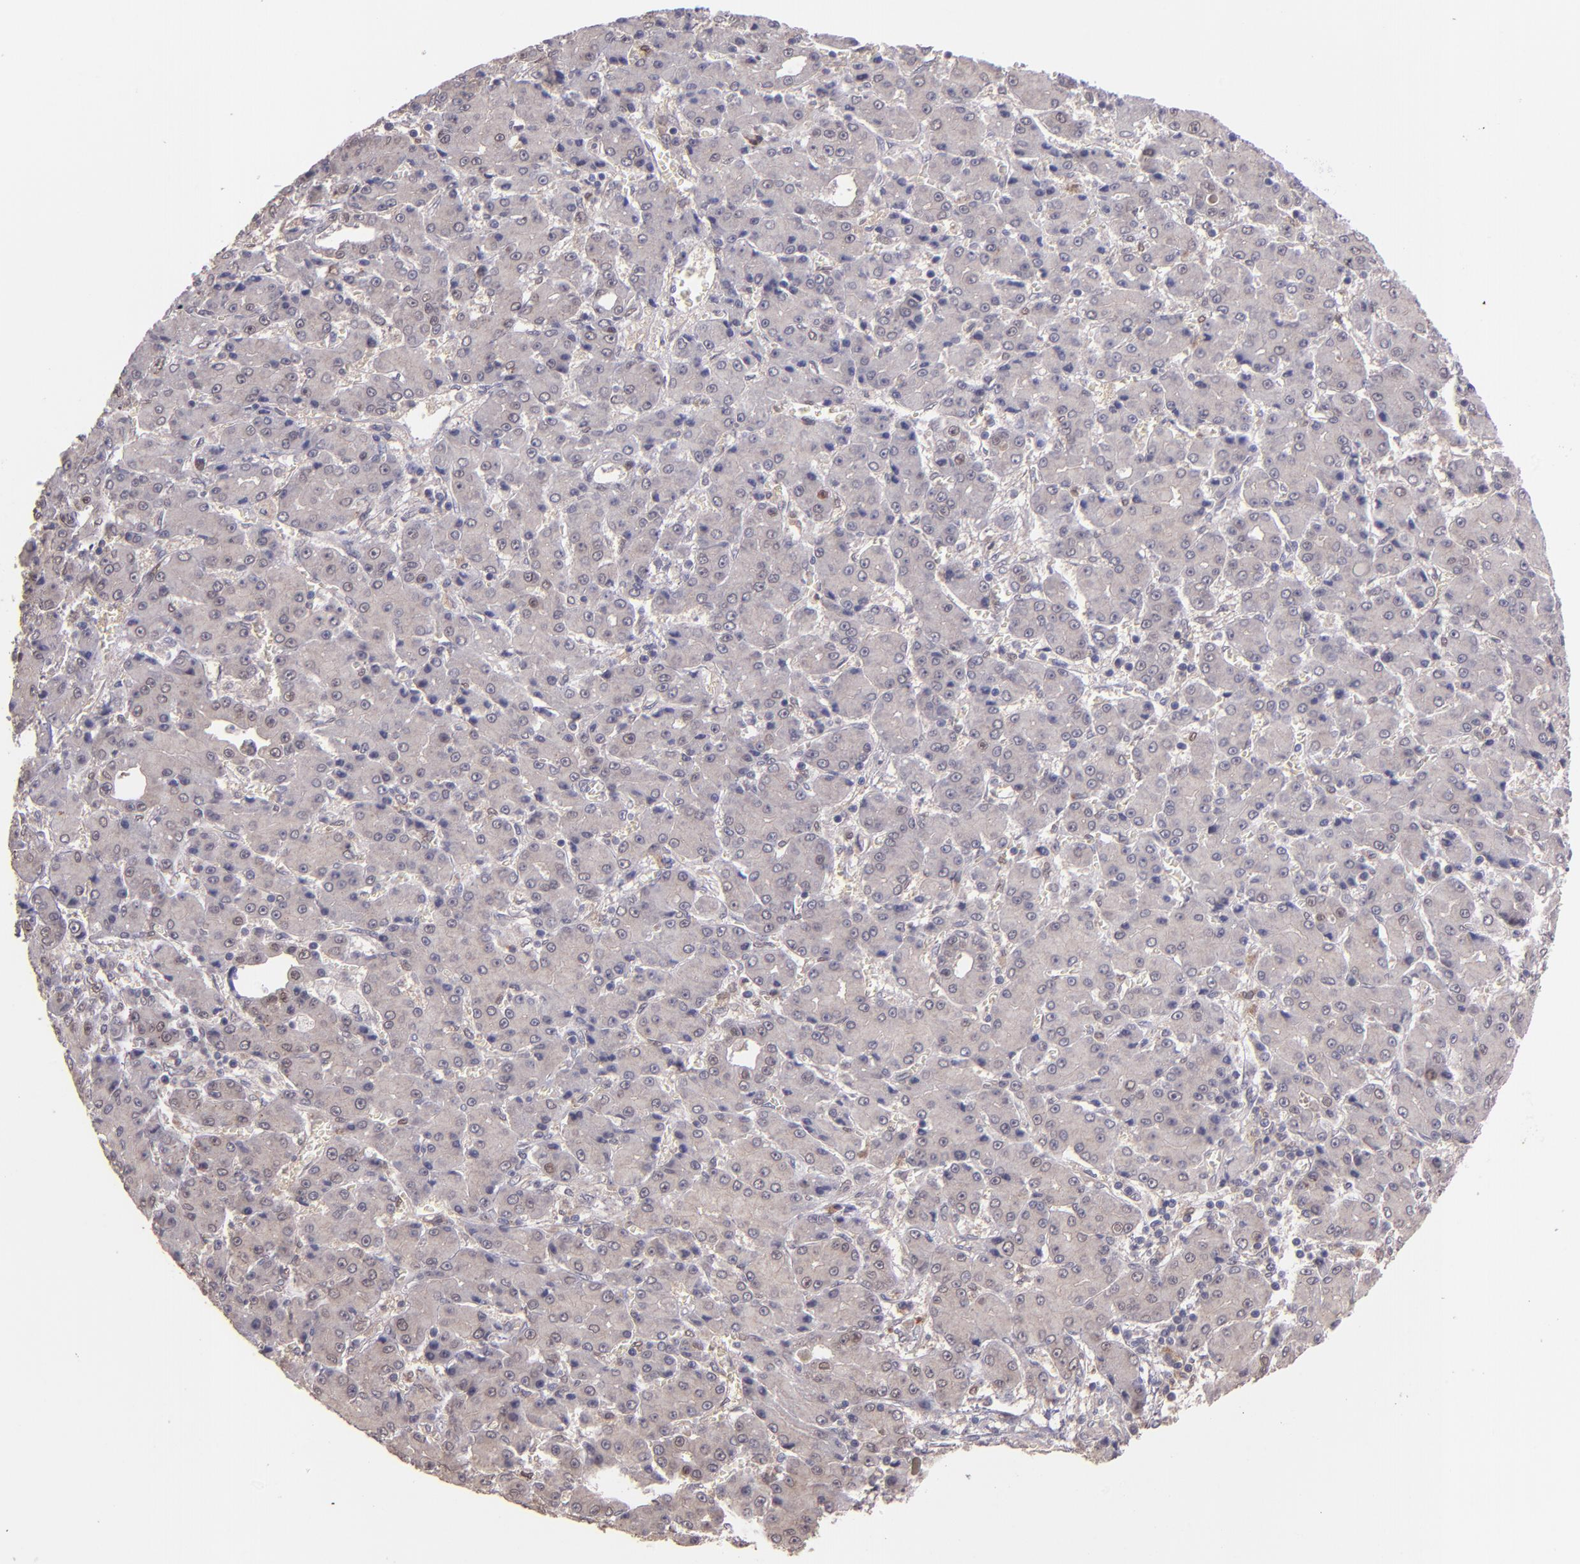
{"staining": {"intensity": "negative", "quantity": "none", "location": "none"}, "tissue": "liver cancer", "cell_type": "Tumor cells", "image_type": "cancer", "snomed": [{"axis": "morphology", "description": "Carcinoma, Hepatocellular, NOS"}, {"axis": "topography", "description": "Liver"}], "caption": "Hepatocellular carcinoma (liver) stained for a protein using immunohistochemistry exhibits no positivity tumor cells.", "gene": "NUP62CL", "patient": {"sex": "male", "age": 69}}